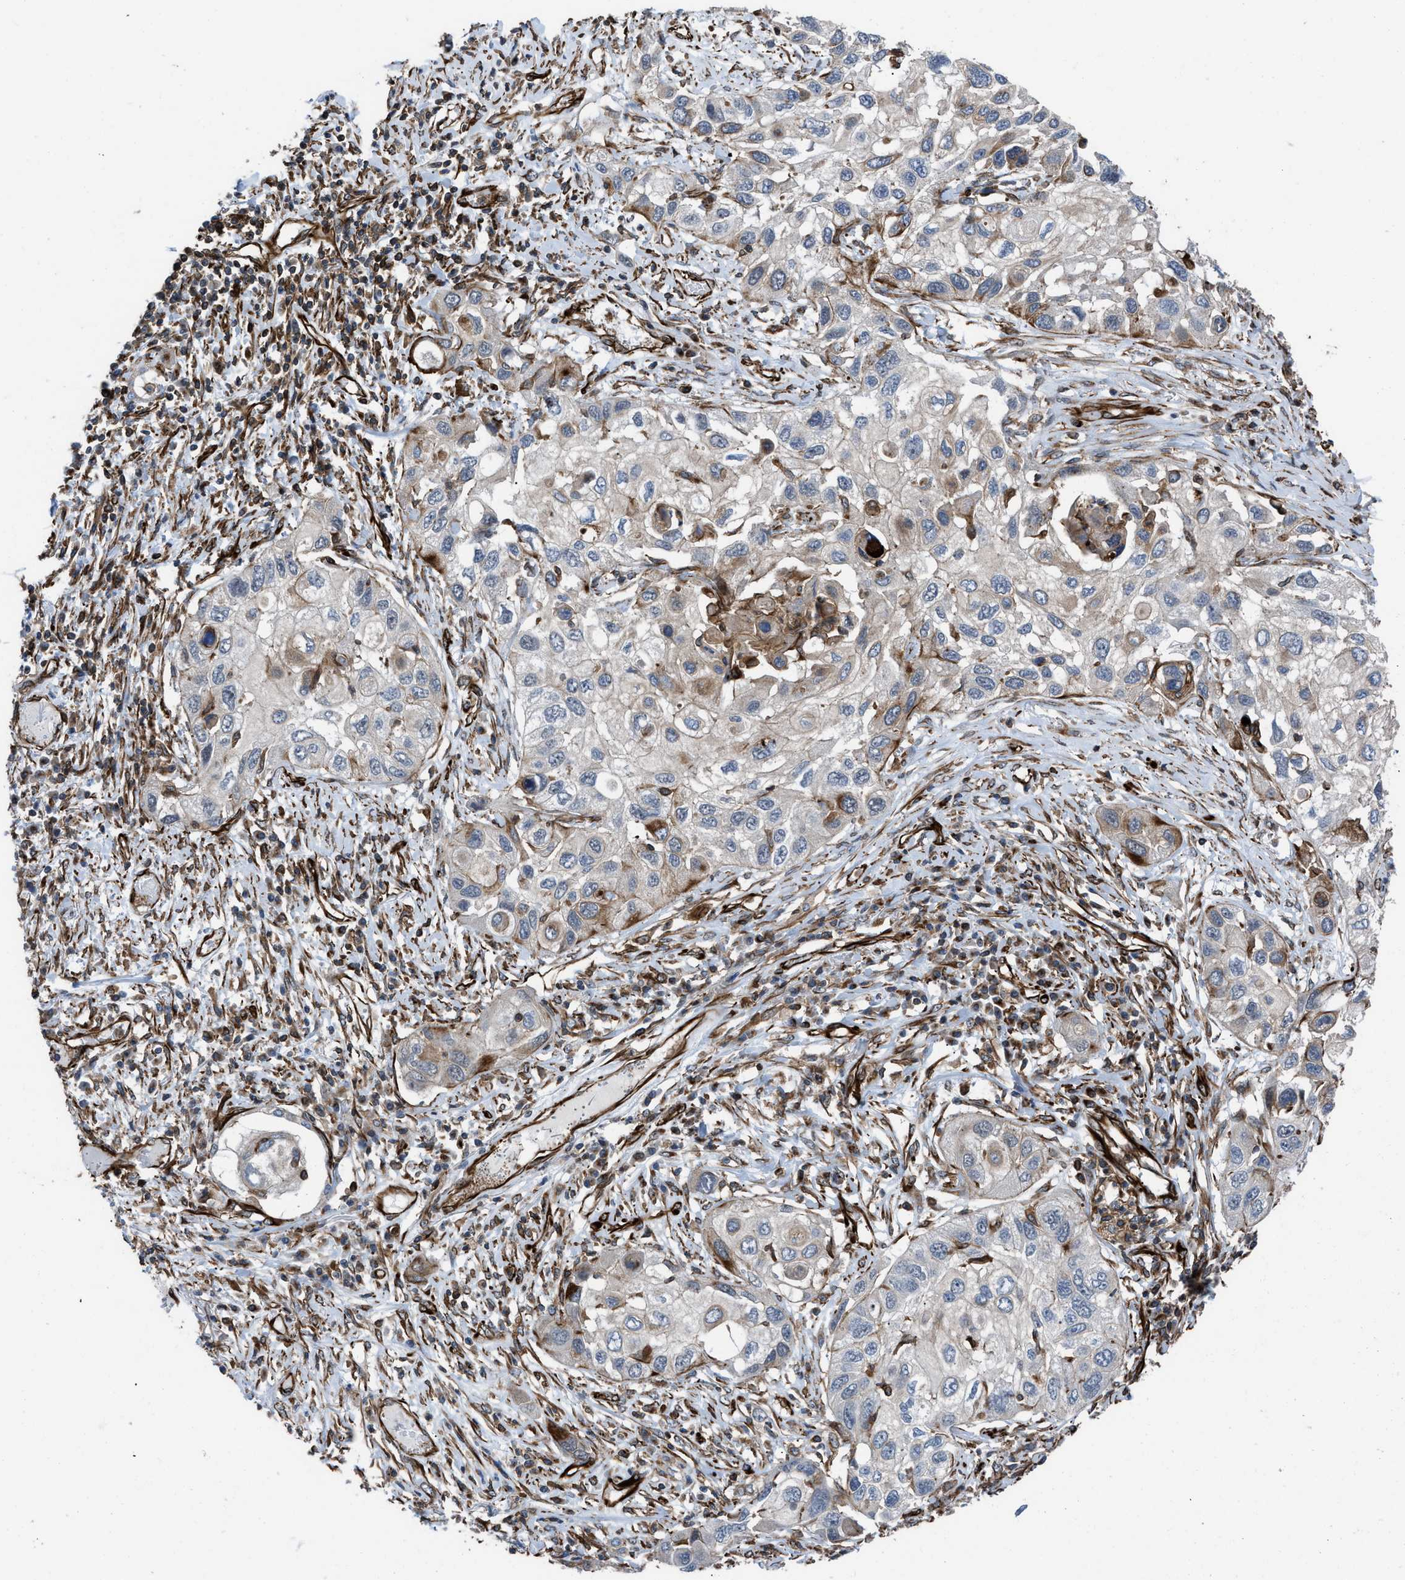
{"staining": {"intensity": "moderate", "quantity": "<25%", "location": "cytoplasmic/membranous"}, "tissue": "lung cancer", "cell_type": "Tumor cells", "image_type": "cancer", "snomed": [{"axis": "morphology", "description": "Squamous cell carcinoma, NOS"}, {"axis": "topography", "description": "Lung"}], "caption": "A brown stain highlights moderate cytoplasmic/membranous positivity of a protein in lung cancer (squamous cell carcinoma) tumor cells.", "gene": "PTPRE", "patient": {"sex": "male", "age": 71}}